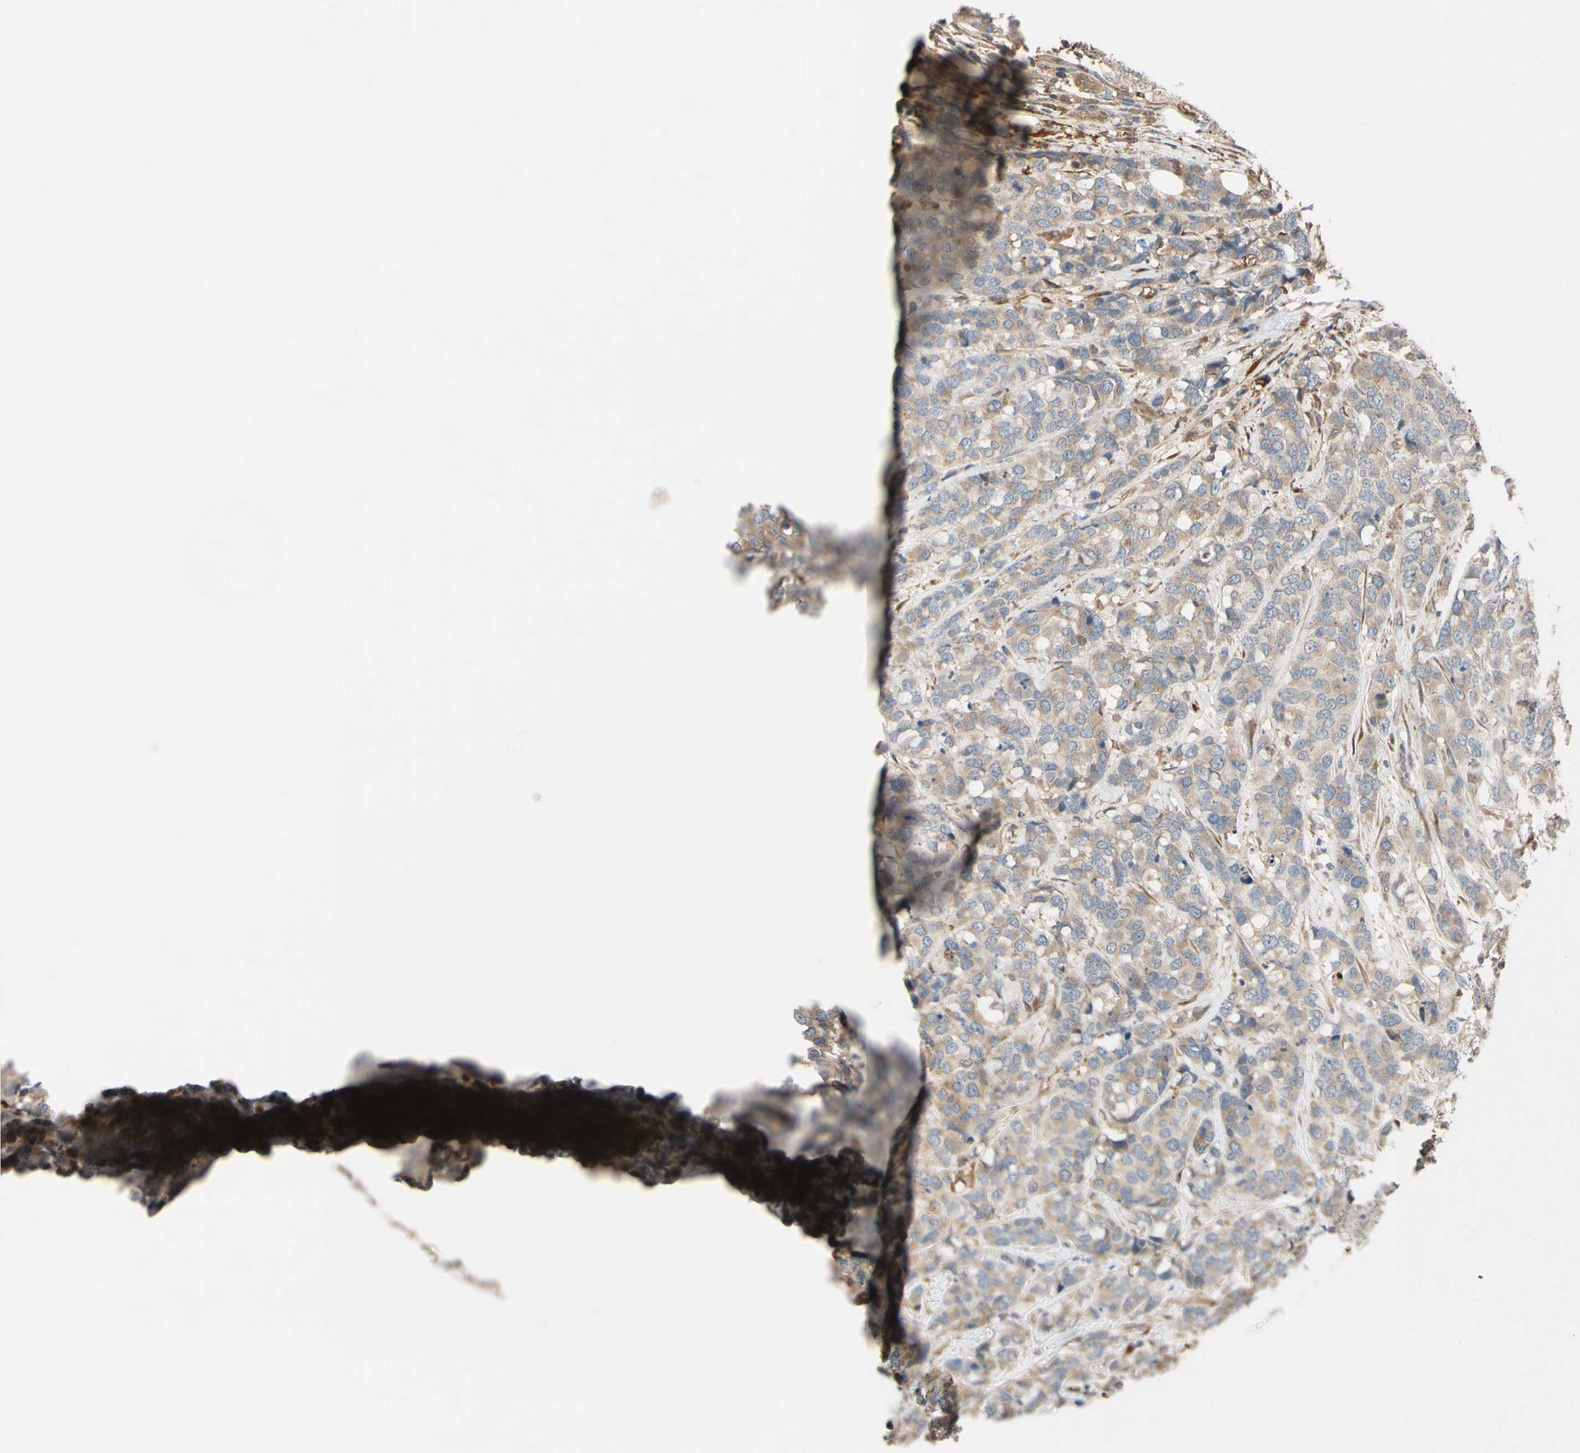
{"staining": {"intensity": "weak", "quantity": ">75%", "location": "cytoplasmic/membranous"}, "tissue": "breast cancer", "cell_type": "Tumor cells", "image_type": "cancer", "snomed": [{"axis": "morphology", "description": "Lobular carcinoma"}, {"axis": "topography", "description": "Breast"}], "caption": "IHC histopathology image of lobular carcinoma (breast) stained for a protein (brown), which exhibits low levels of weak cytoplasmic/membranous positivity in approximately >75% of tumor cells.", "gene": "SPTLC1", "patient": {"sex": "female", "age": 59}}